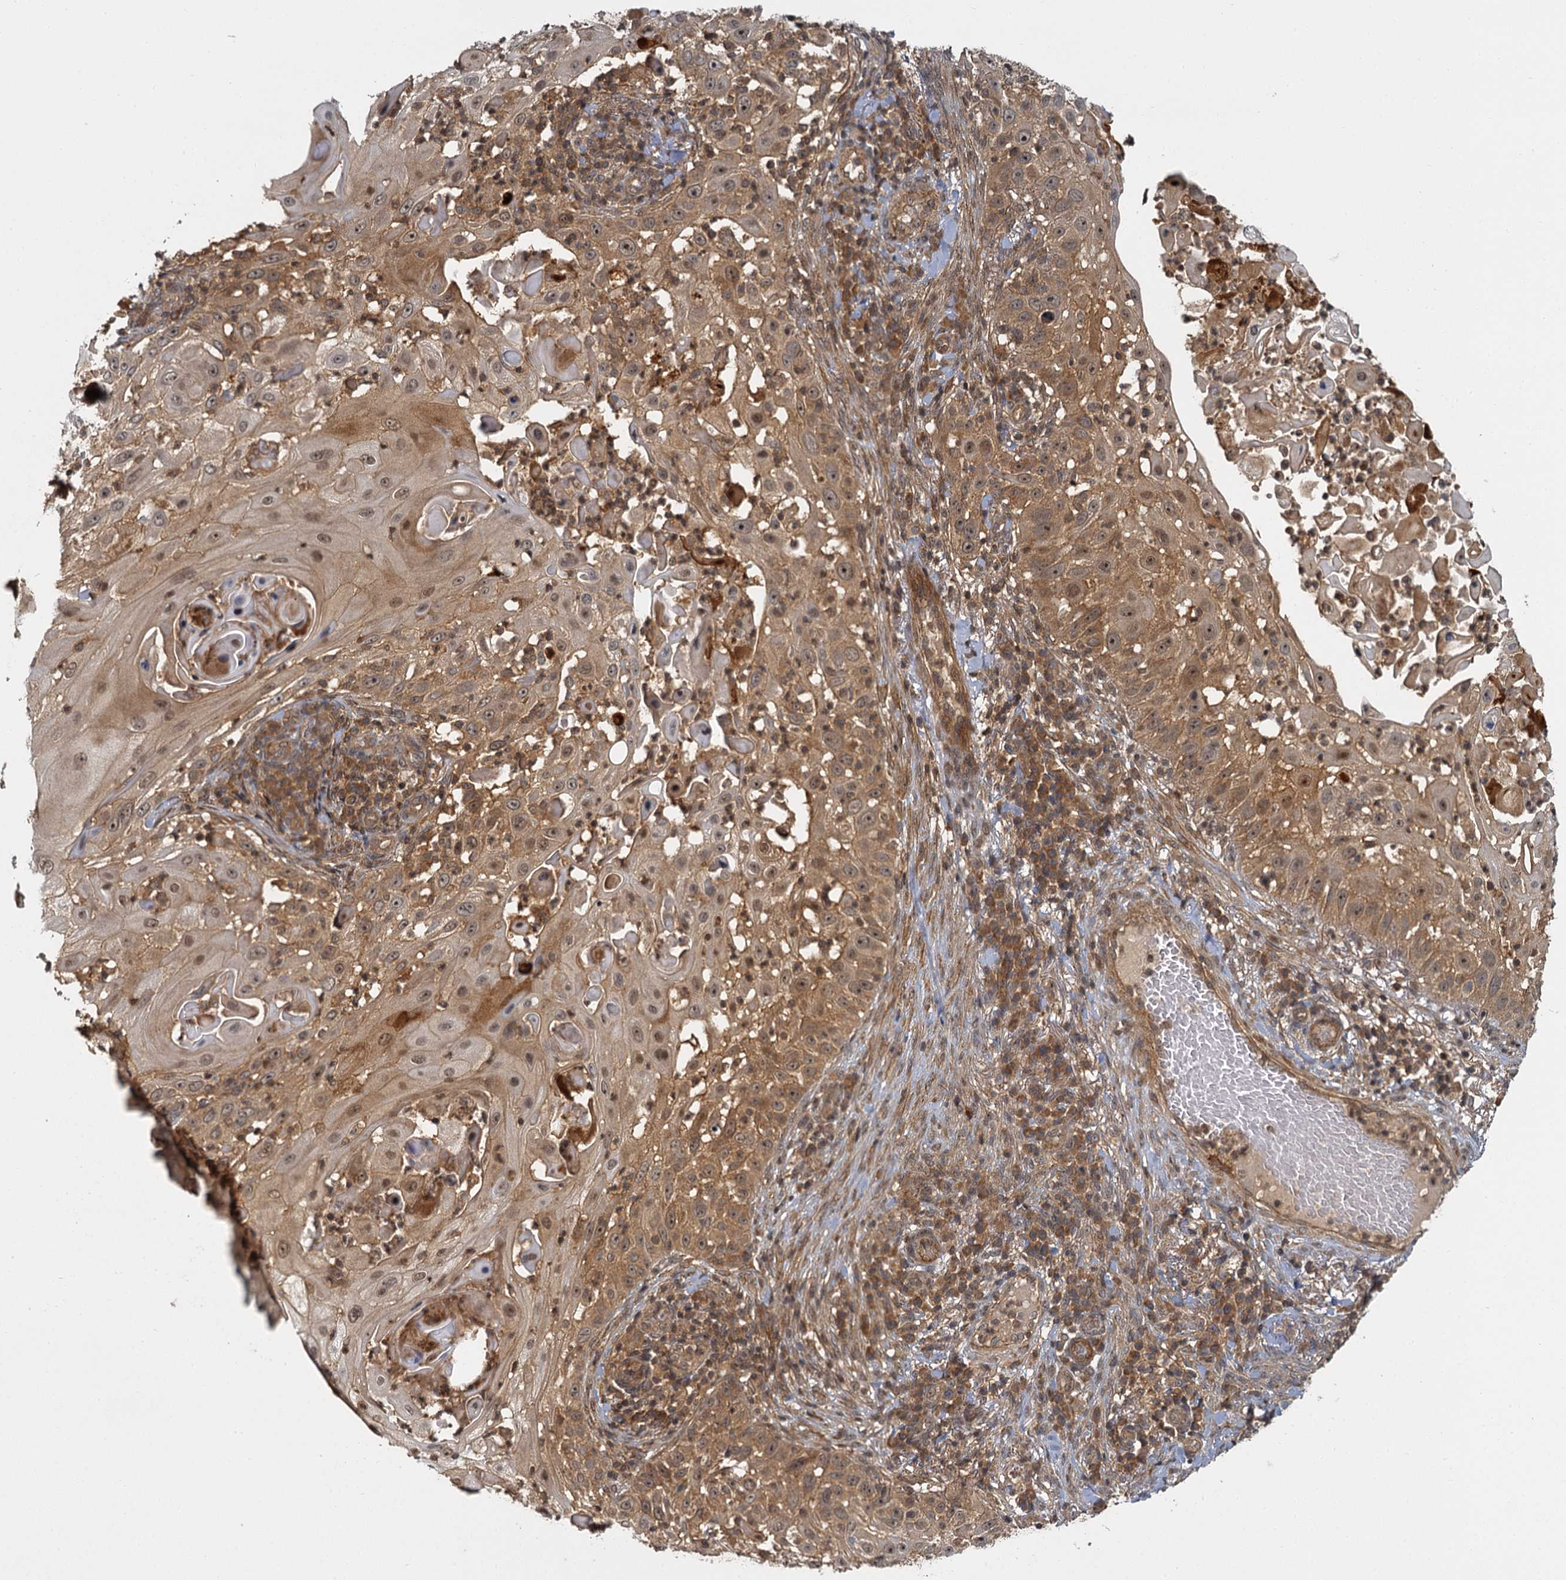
{"staining": {"intensity": "moderate", "quantity": ">75%", "location": "cytoplasmic/membranous,nuclear"}, "tissue": "skin cancer", "cell_type": "Tumor cells", "image_type": "cancer", "snomed": [{"axis": "morphology", "description": "Squamous cell carcinoma, NOS"}, {"axis": "topography", "description": "Skin"}], "caption": "DAB immunohistochemical staining of skin cancer reveals moderate cytoplasmic/membranous and nuclear protein staining in about >75% of tumor cells.", "gene": "ZNF549", "patient": {"sex": "female", "age": 44}}